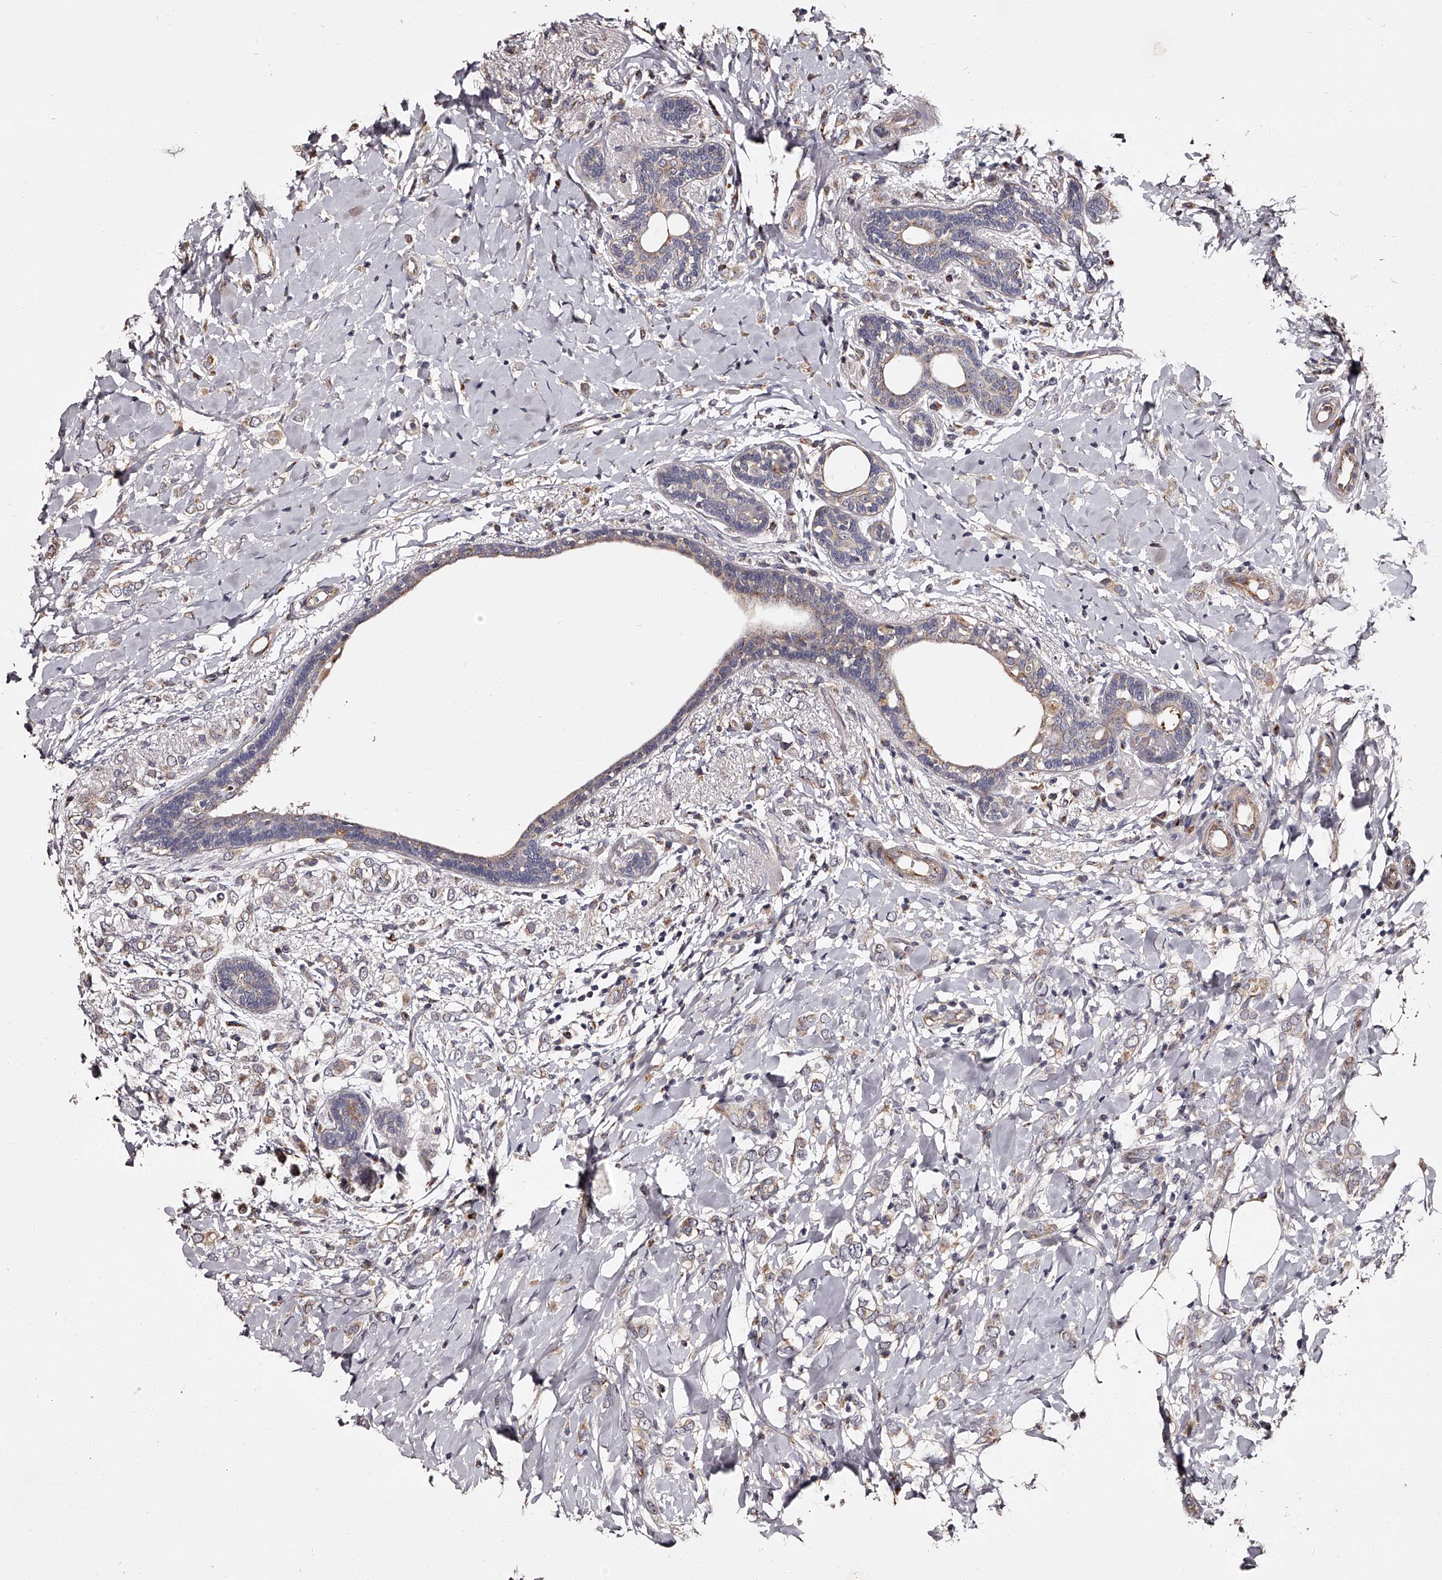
{"staining": {"intensity": "weak", "quantity": "<25%", "location": "cytoplasmic/membranous"}, "tissue": "breast cancer", "cell_type": "Tumor cells", "image_type": "cancer", "snomed": [{"axis": "morphology", "description": "Normal tissue, NOS"}, {"axis": "morphology", "description": "Lobular carcinoma"}, {"axis": "topography", "description": "Breast"}], "caption": "Immunohistochemical staining of human lobular carcinoma (breast) shows no significant expression in tumor cells.", "gene": "RSC1A1", "patient": {"sex": "female", "age": 47}}